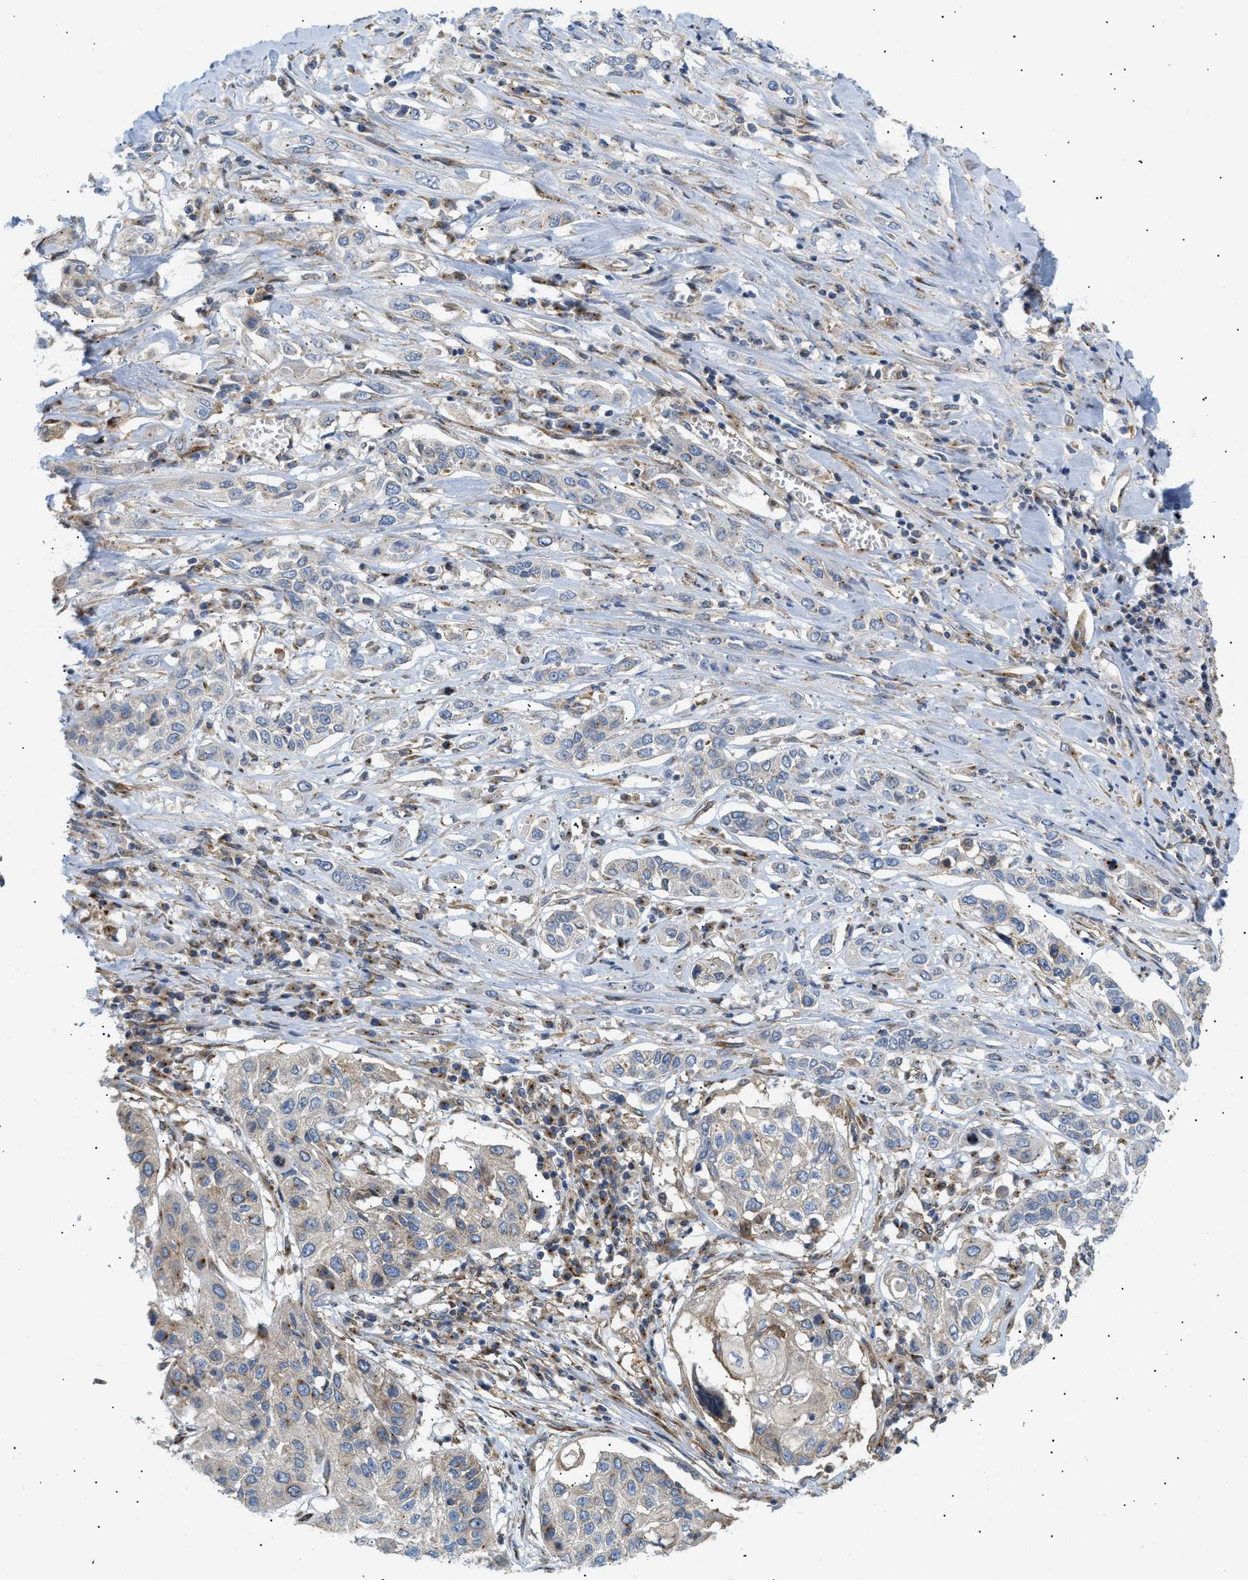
{"staining": {"intensity": "negative", "quantity": "none", "location": "none"}, "tissue": "lung cancer", "cell_type": "Tumor cells", "image_type": "cancer", "snomed": [{"axis": "morphology", "description": "Squamous cell carcinoma, NOS"}, {"axis": "topography", "description": "Lung"}], "caption": "This is an immunohistochemistry photomicrograph of lung cancer. There is no staining in tumor cells.", "gene": "DCTN4", "patient": {"sex": "male", "age": 71}}